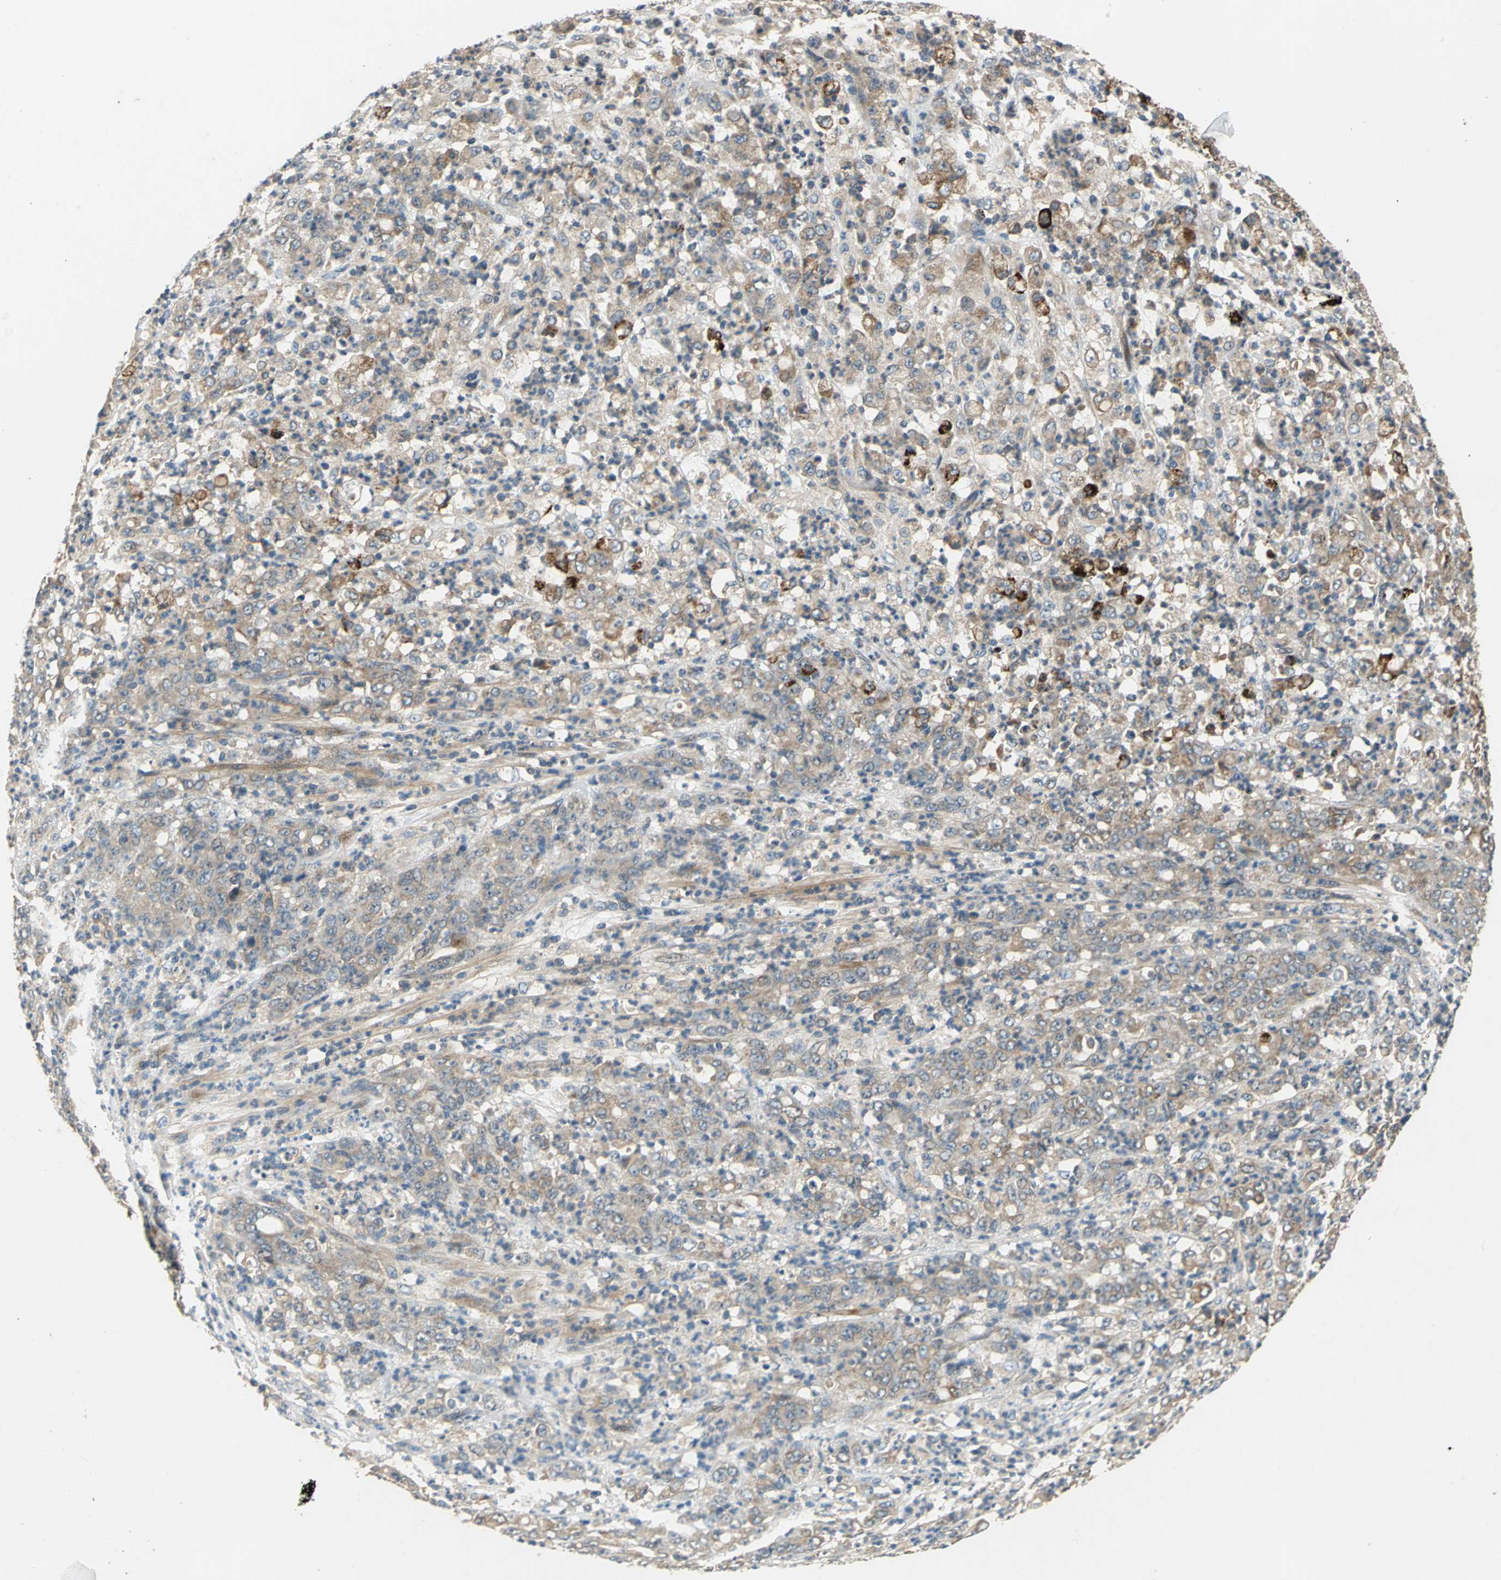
{"staining": {"intensity": "moderate", "quantity": ">75%", "location": "cytoplasmic/membranous"}, "tissue": "stomach cancer", "cell_type": "Tumor cells", "image_type": "cancer", "snomed": [{"axis": "morphology", "description": "Adenocarcinoma, NOS"}, {"axis": "topography", "description": "Stomach, lower"}], "caption": "High-power microscopy captured an IHC micrograph of stomach adenocarcinoma, revealing moderate cytoplasmic/membranous staining in approximately >75% of tumor cells.", "gene": "EMCN", "patient": {"sex": "female", "age": 71}}